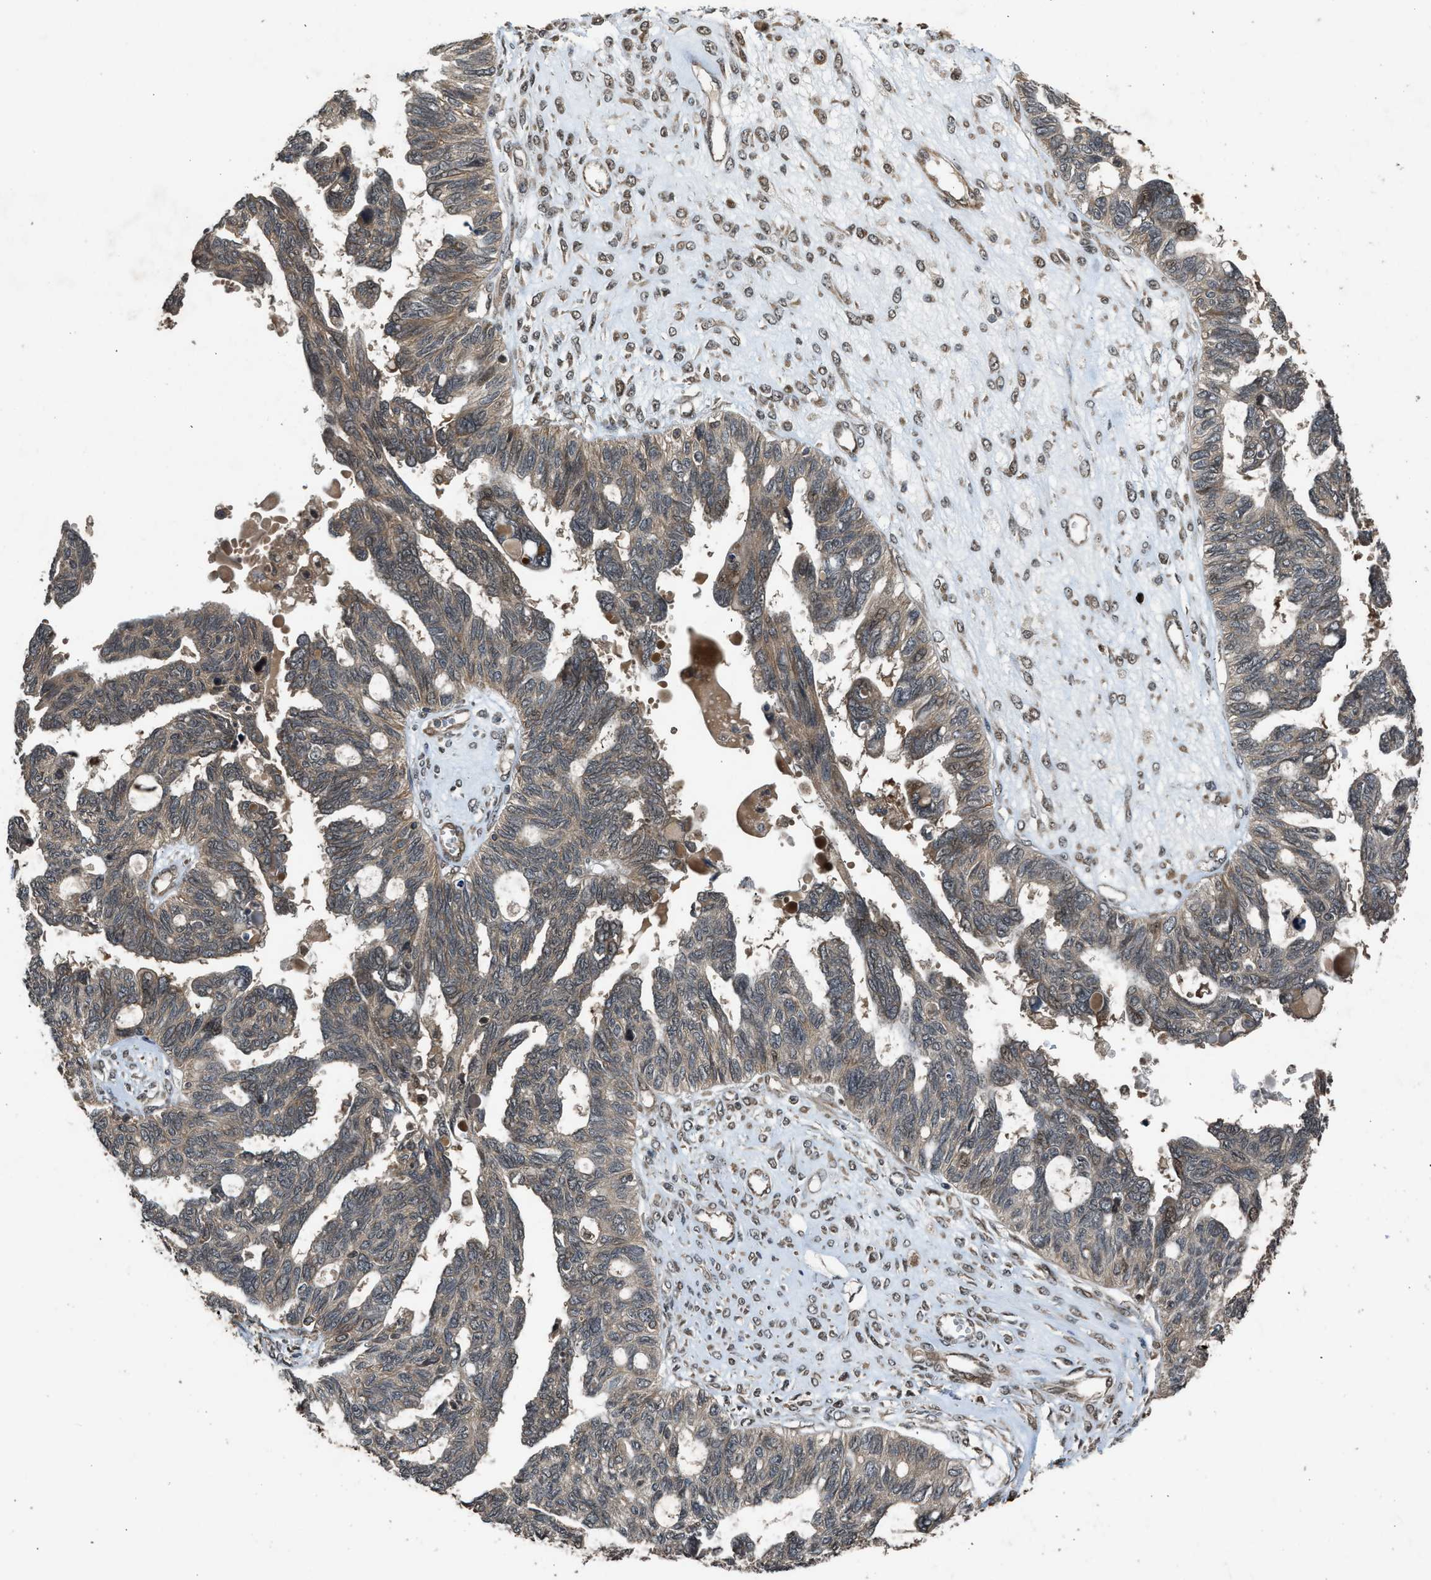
{"staining": {"intensity": "weak", "quantity": ">75%", "location": "cytoplasmic/membranous"}, "tissue": "ovarian cancer", "cell_type": "Tumor cells", "image_type": "cancer", "snomed": [{"axis": "morphology", "description": "Cystadenocarcinoma, serous, NOS"}, {"axis": "topography", "description": "Ovary"}], "caption": "The image demonstrates immunohistochemical staining of ovarian cancer. There is weak cytoplasmic/membranous positivity is identified in about >75% of tumor cells.", "gene": "TXNL1", "patient": {"sex": "female", "age": 79}}